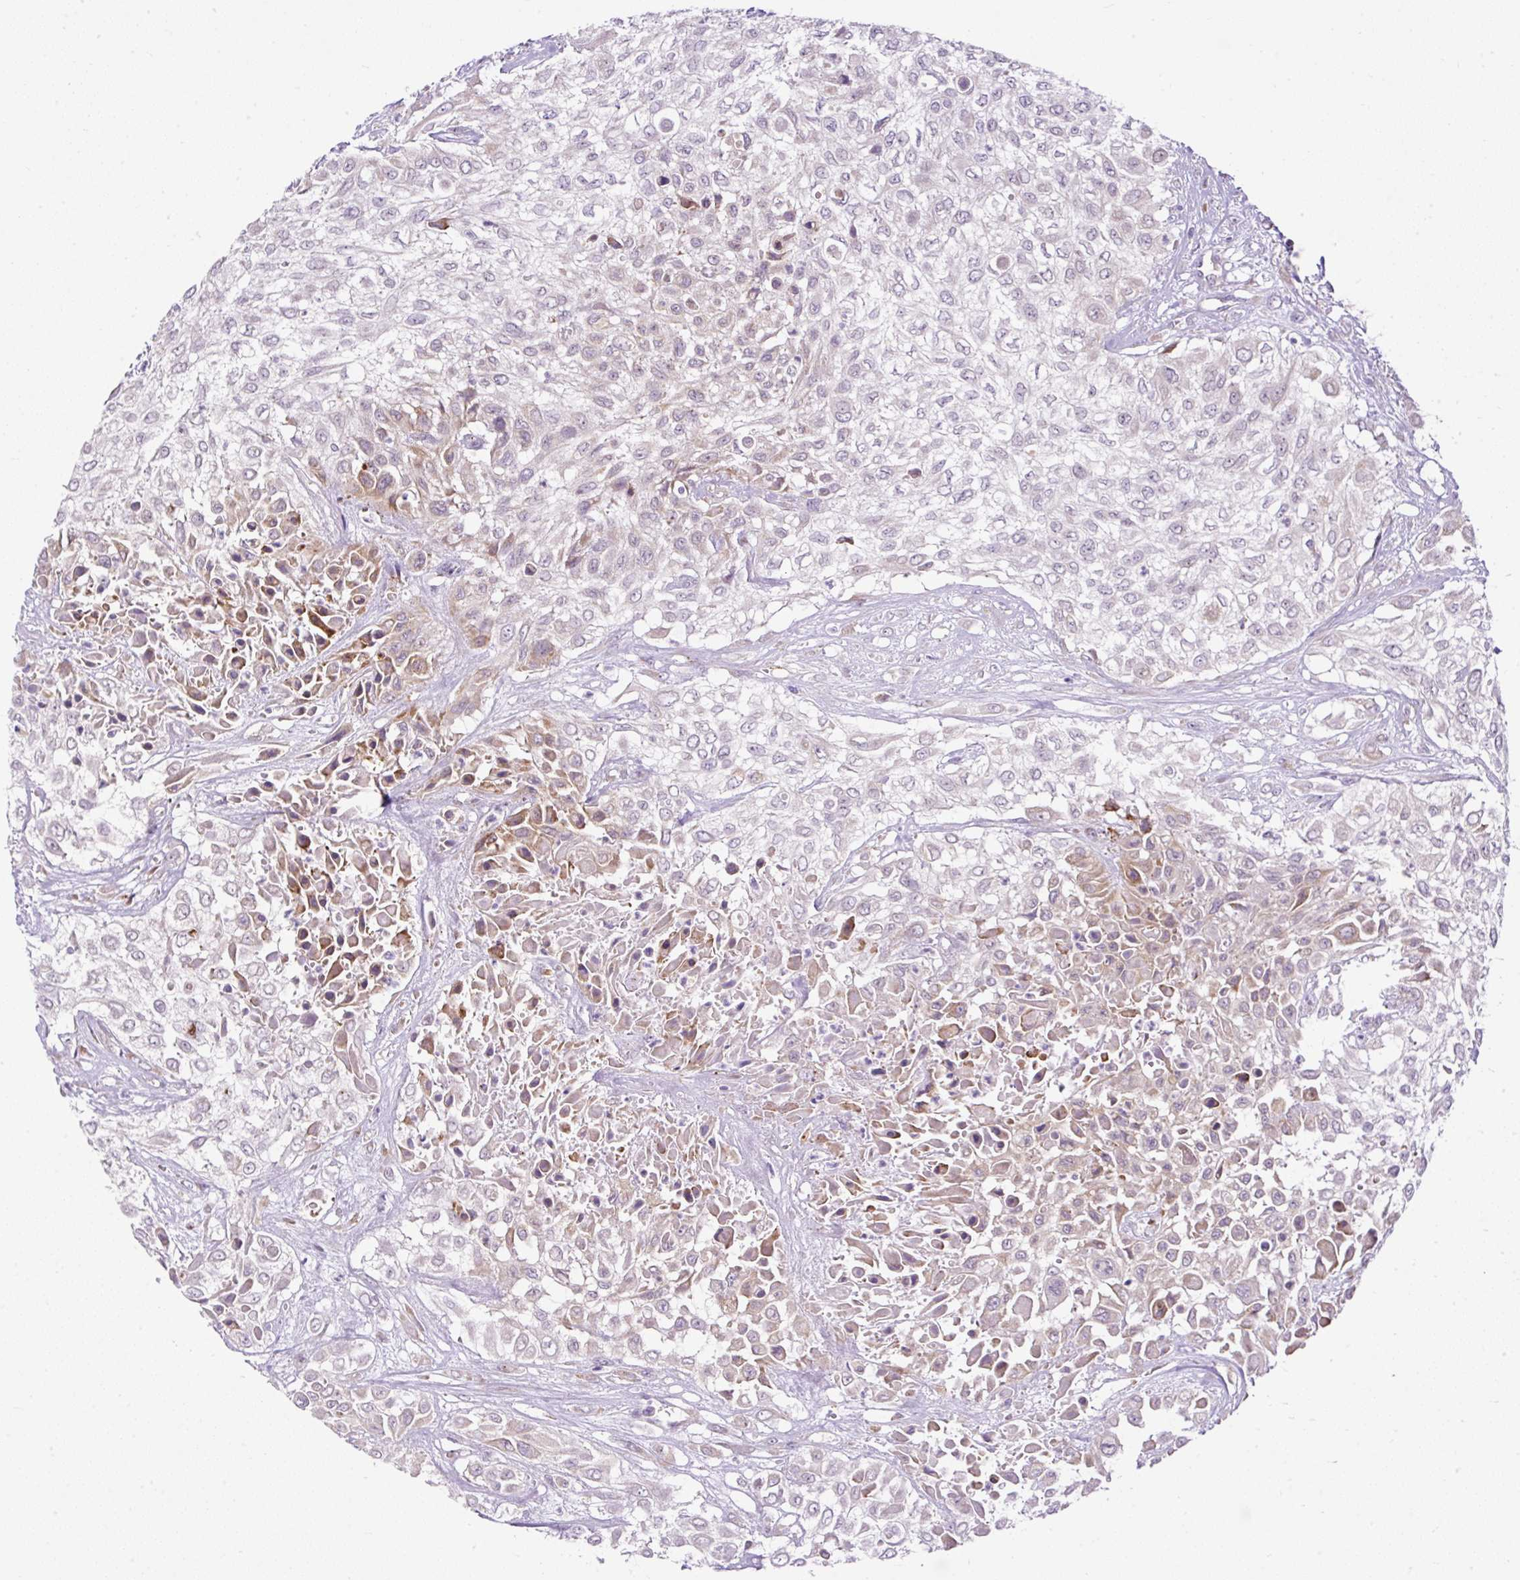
{"staining": {"intensity": "weak", "quantity": "<25%", "location": "cytoplasmic/membranous"}, "tissue": "urothelial cancer", "cell_type": "Tumor cells", "image_type": "cancer", "snomed": [{"axis": "morphology", "description": "Urothelial carcinoma, High grade"}, {"axis": "topography", "description": "Urinary bladder"}], "caption": "Immunohistochemistry (IHC) micrograph of neoplastic tissue: urothelial cancer stained with DAB demonstrates no significant protein staining in tumor cells.", "gene": "FMC1", "patient": {"sex": "male", "age": 57}}